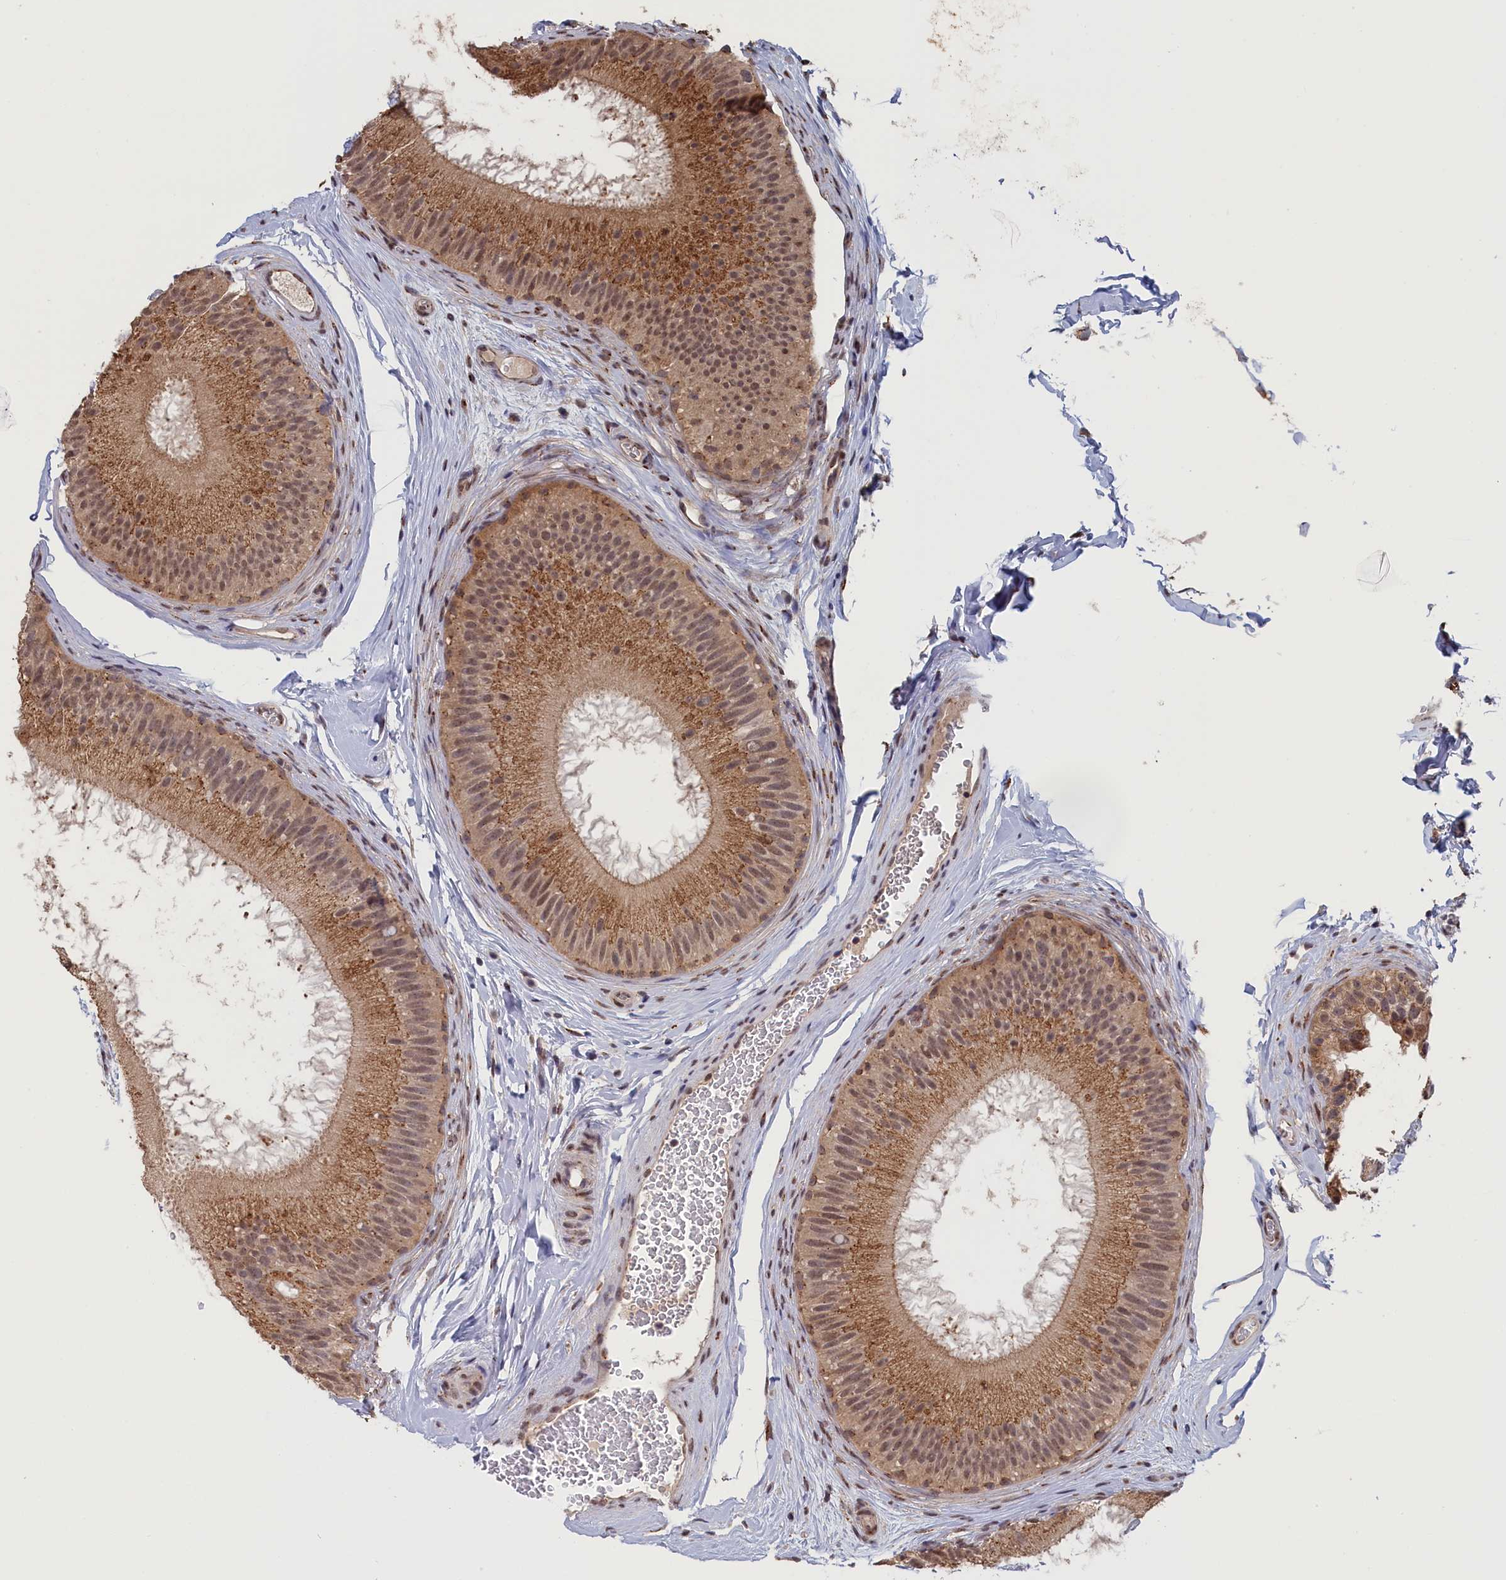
{"staining": {"intensity": "moderate", "quantity": ">75%", "location": "cytoplasmic/membranous"}, "tissue": "epididymis", "cell_type": "Glandular cells", "image_type": "normal", "snomed": [{"axis": "morphology", "description": "Normal tissue, NOS"}, {"axis": "topography", "description": "Epididymis"}], "caption": "Epididymis stained for a protein (brown) shows moderate cytoplasmic/membranous positive positivity in approximately >75% of glandular cells.", "gene": "PIGQ", "patient": {"sex": "male", "age": 45}}